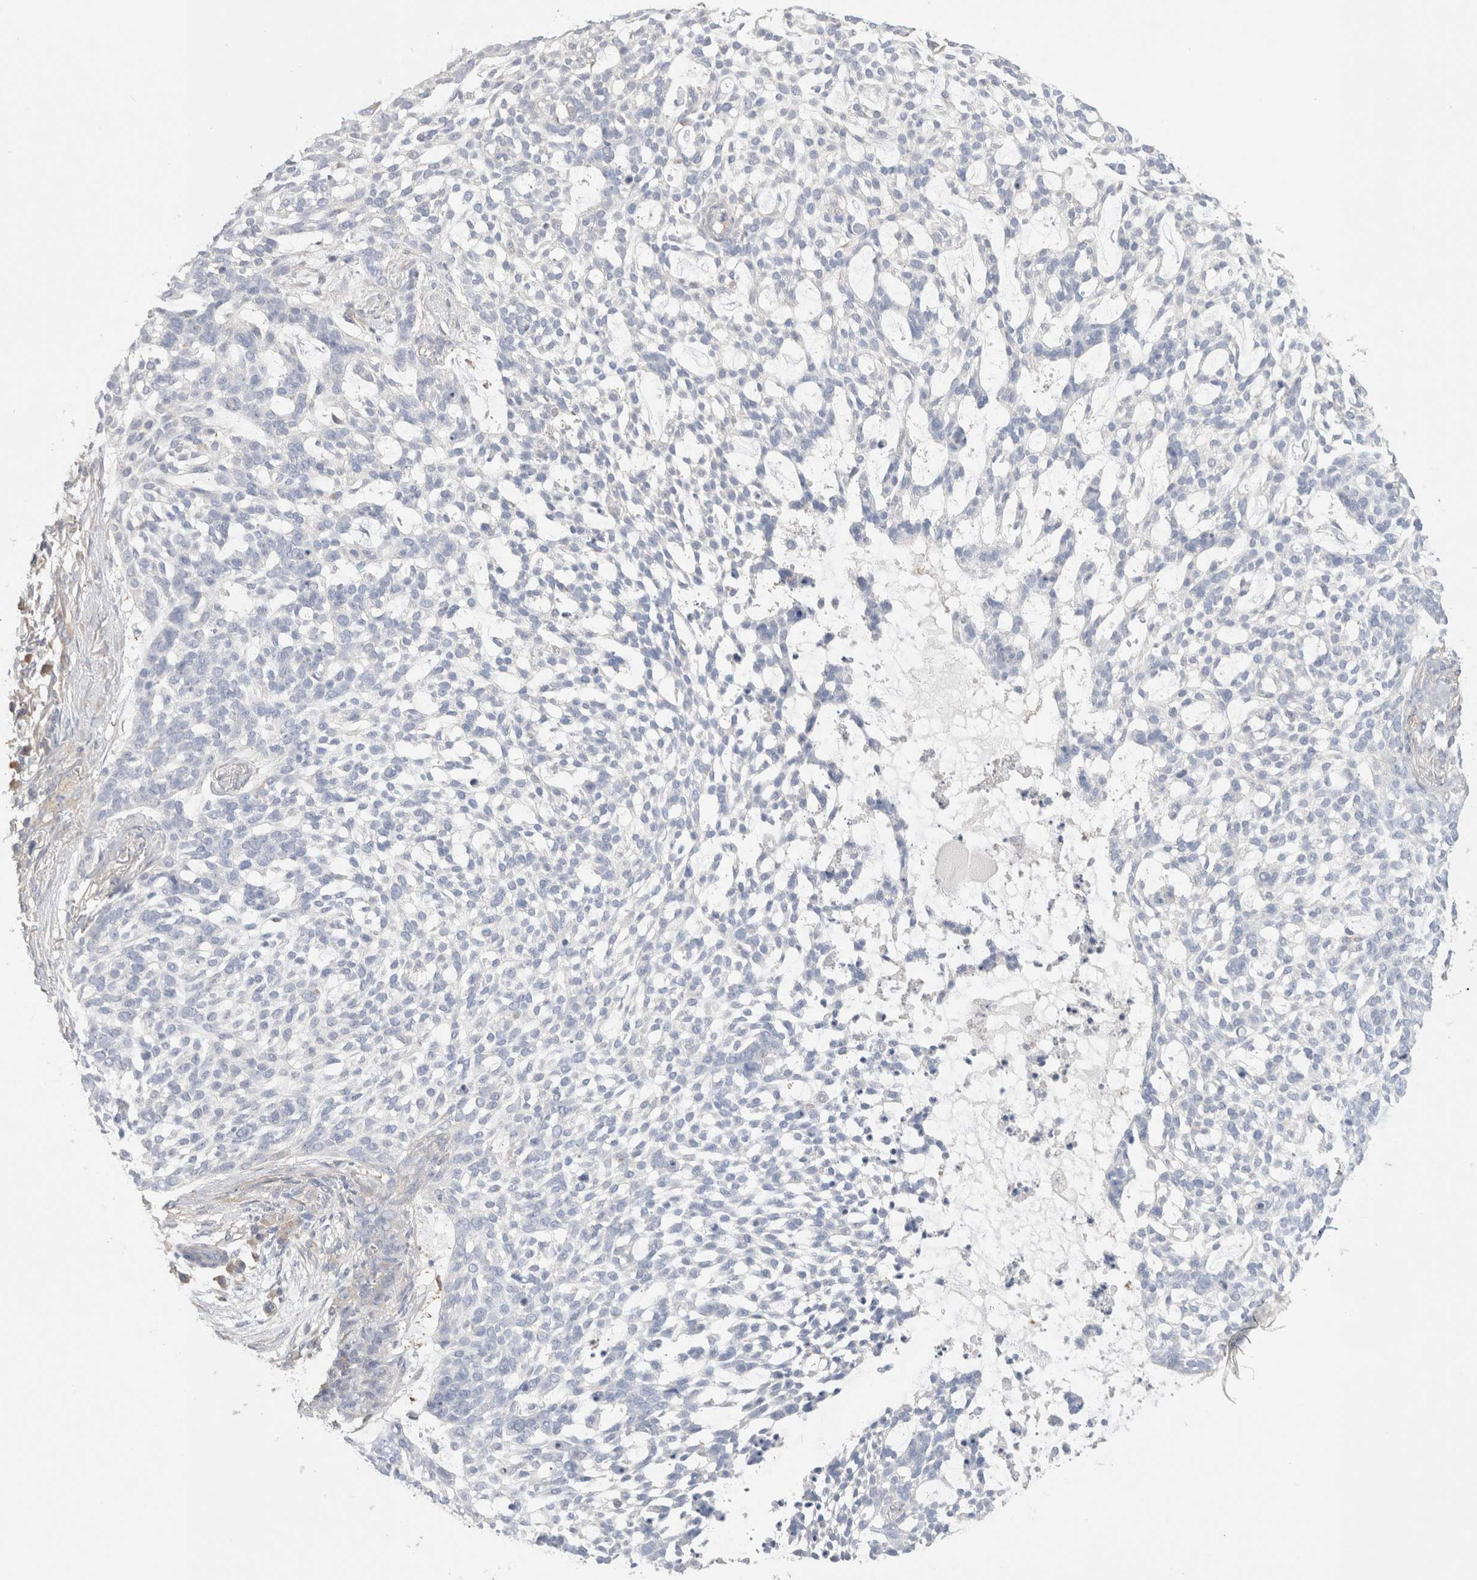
{"staining": {"intensity": "negative", "quantity": "none", "location": "none"}, "tissue": "skin cancer", "cell_type": "Tumor cells", "image_type": "cancer", "snomed": [{"axis": "morphology", "description": "Basal cell carcinoma"}, {"axis": "topography", "description": "Skin"}], "caption": "Tumor cells show no significant positivity in skin basal cell carcinoma.", "gene": "CAPN2", "patient": {"sex": "female", "age": 64}}